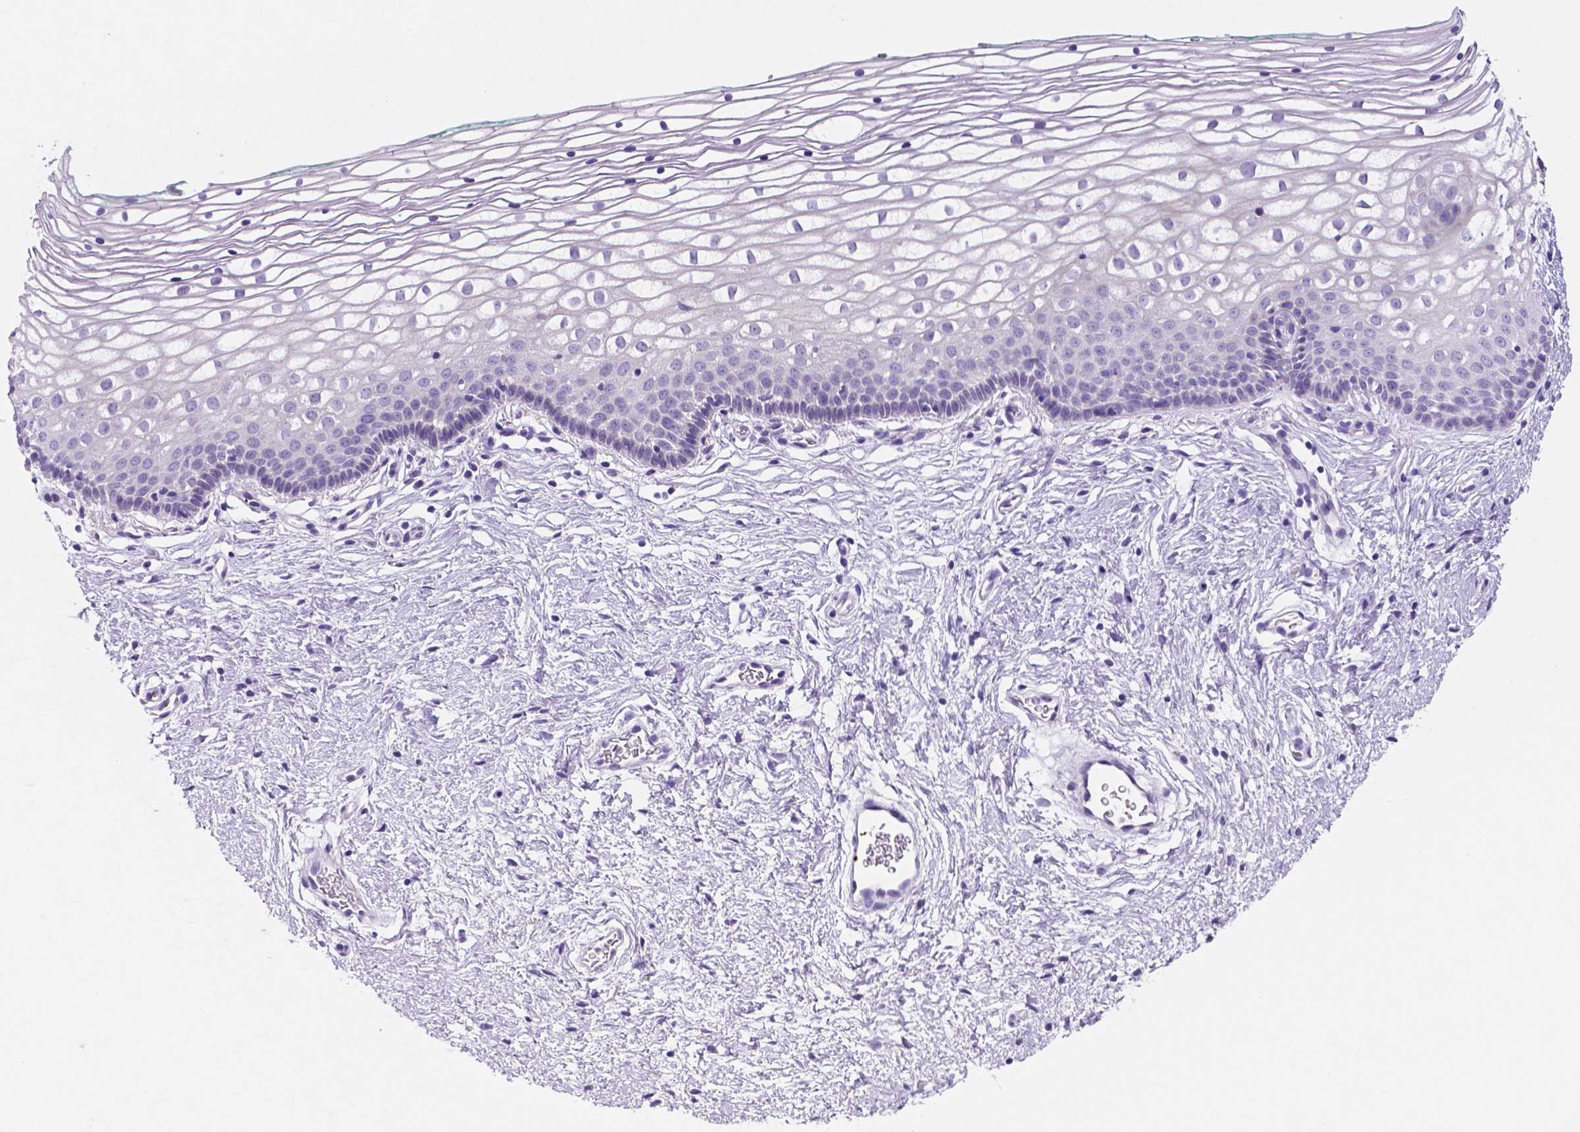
{"staining": {"intensity": "negative", "quantity": "none", "location": "none"}, "tissue": "vagina", "cell_type": "Squamous epithelial cells", "image_type": "normal", "snomed": [{"axis": "morphology", "description": "Normal tissue, NOS"}, {"axis": "topography", "description": "Vagina"}], "caption": "DAB (3,3'-diaminobenzidine) immunohistochemical staining of benign vagina reveals no significant staining in squamous epithelial cells.", "gene": "EBLN2", "patient": {"sex": "female", "age": 36}}